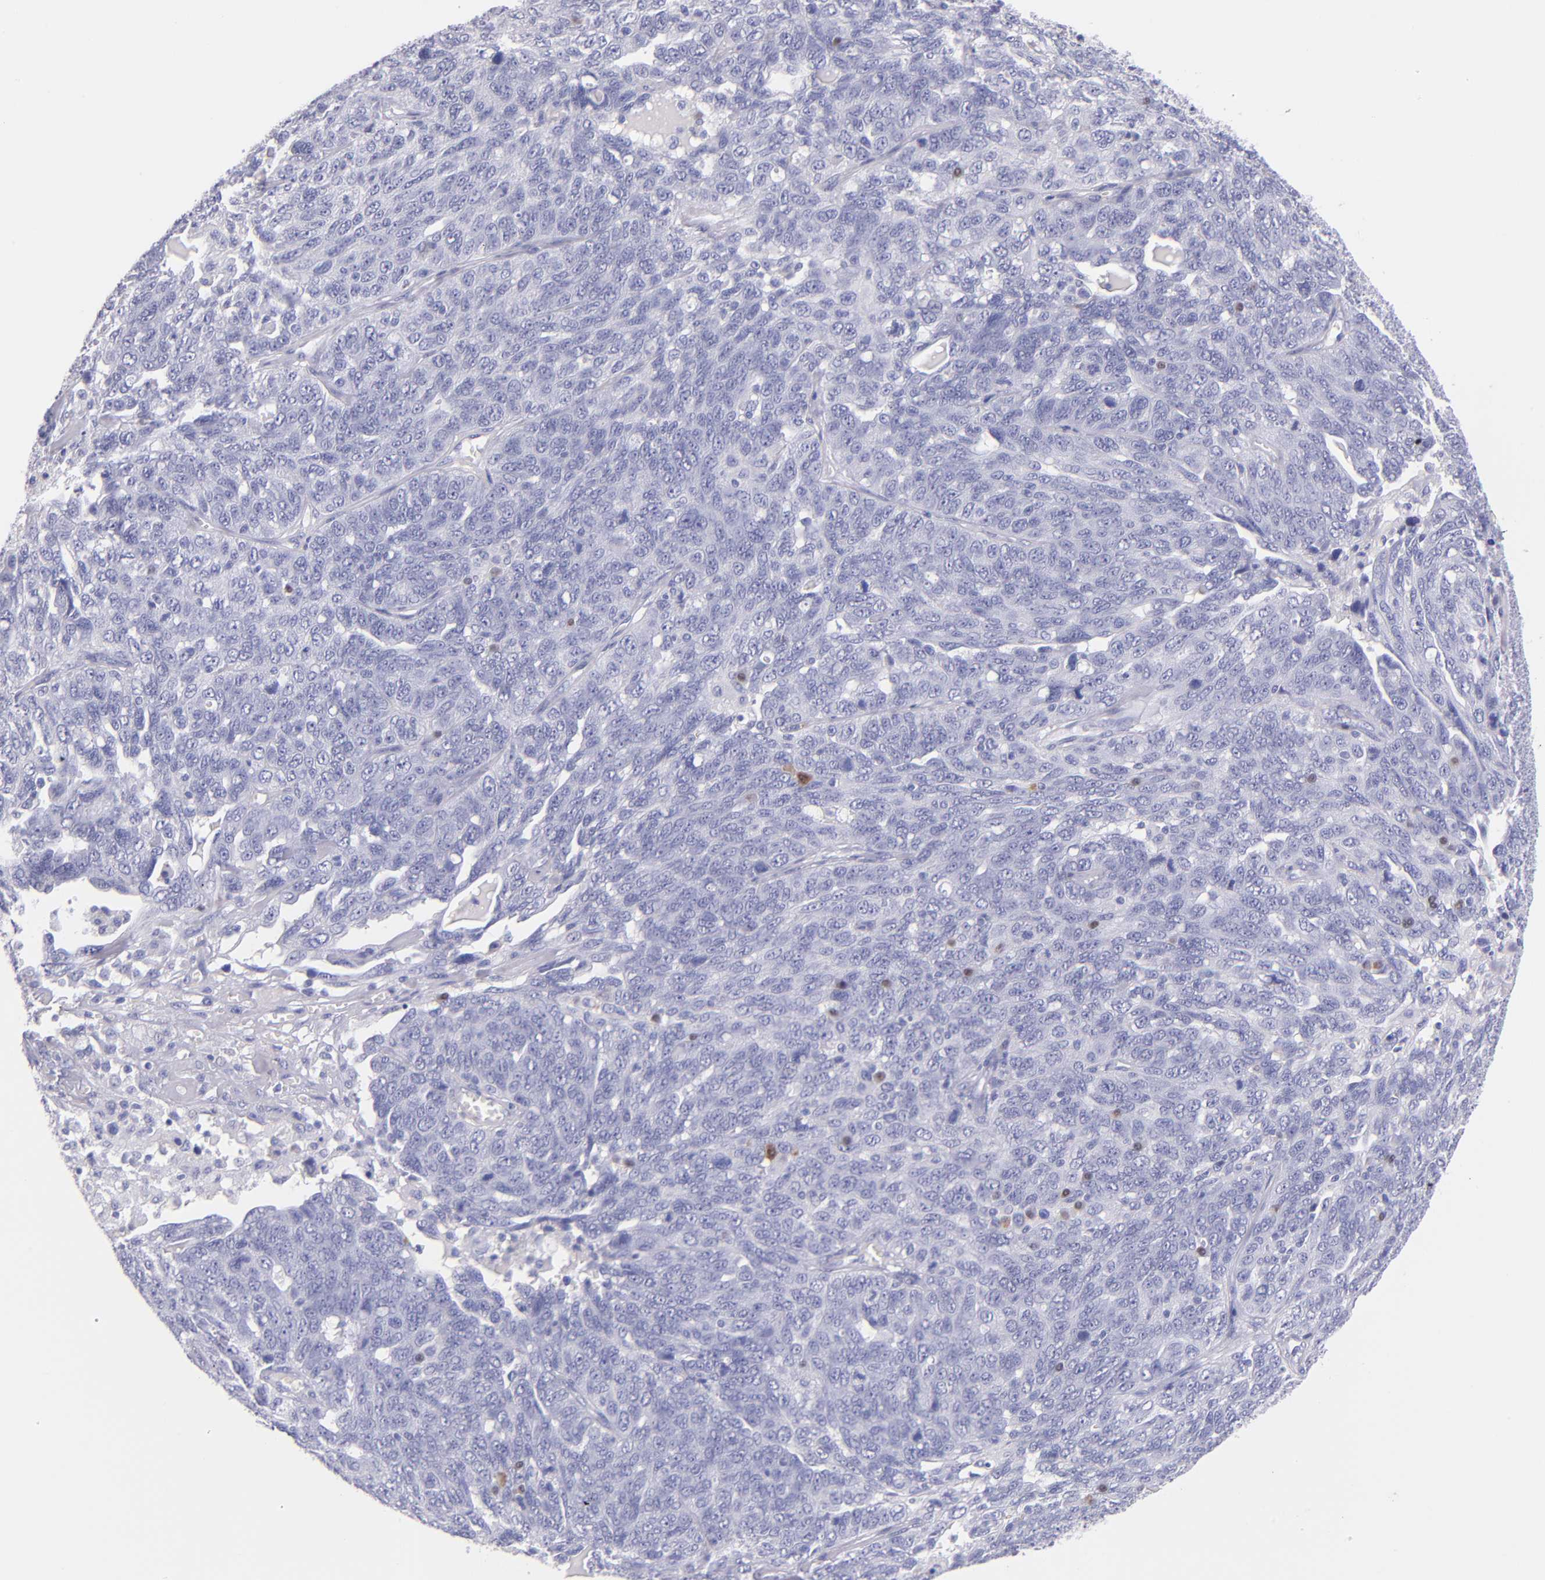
{"staining": {"intensity": "negative", "quantity": "none", "location": "none"}, "tissue": "ovarian cancer", "cell_type": "Tumor cells", "image_type": "cancer", "snomed": [{"axis": "morphology", "description": "Cystadenocarcinoma, serous, NOS"}, {"axis": "topography", "description": "Ovary"}], "caption": "Immunohistochemistry histopathology image of human ovarian serous cystadenocarcinoma stained for a protein (brown), which displays no positivity in tumor cells.", "gene": "IRF4", "patient": {"sex": "female", "age": 71}}